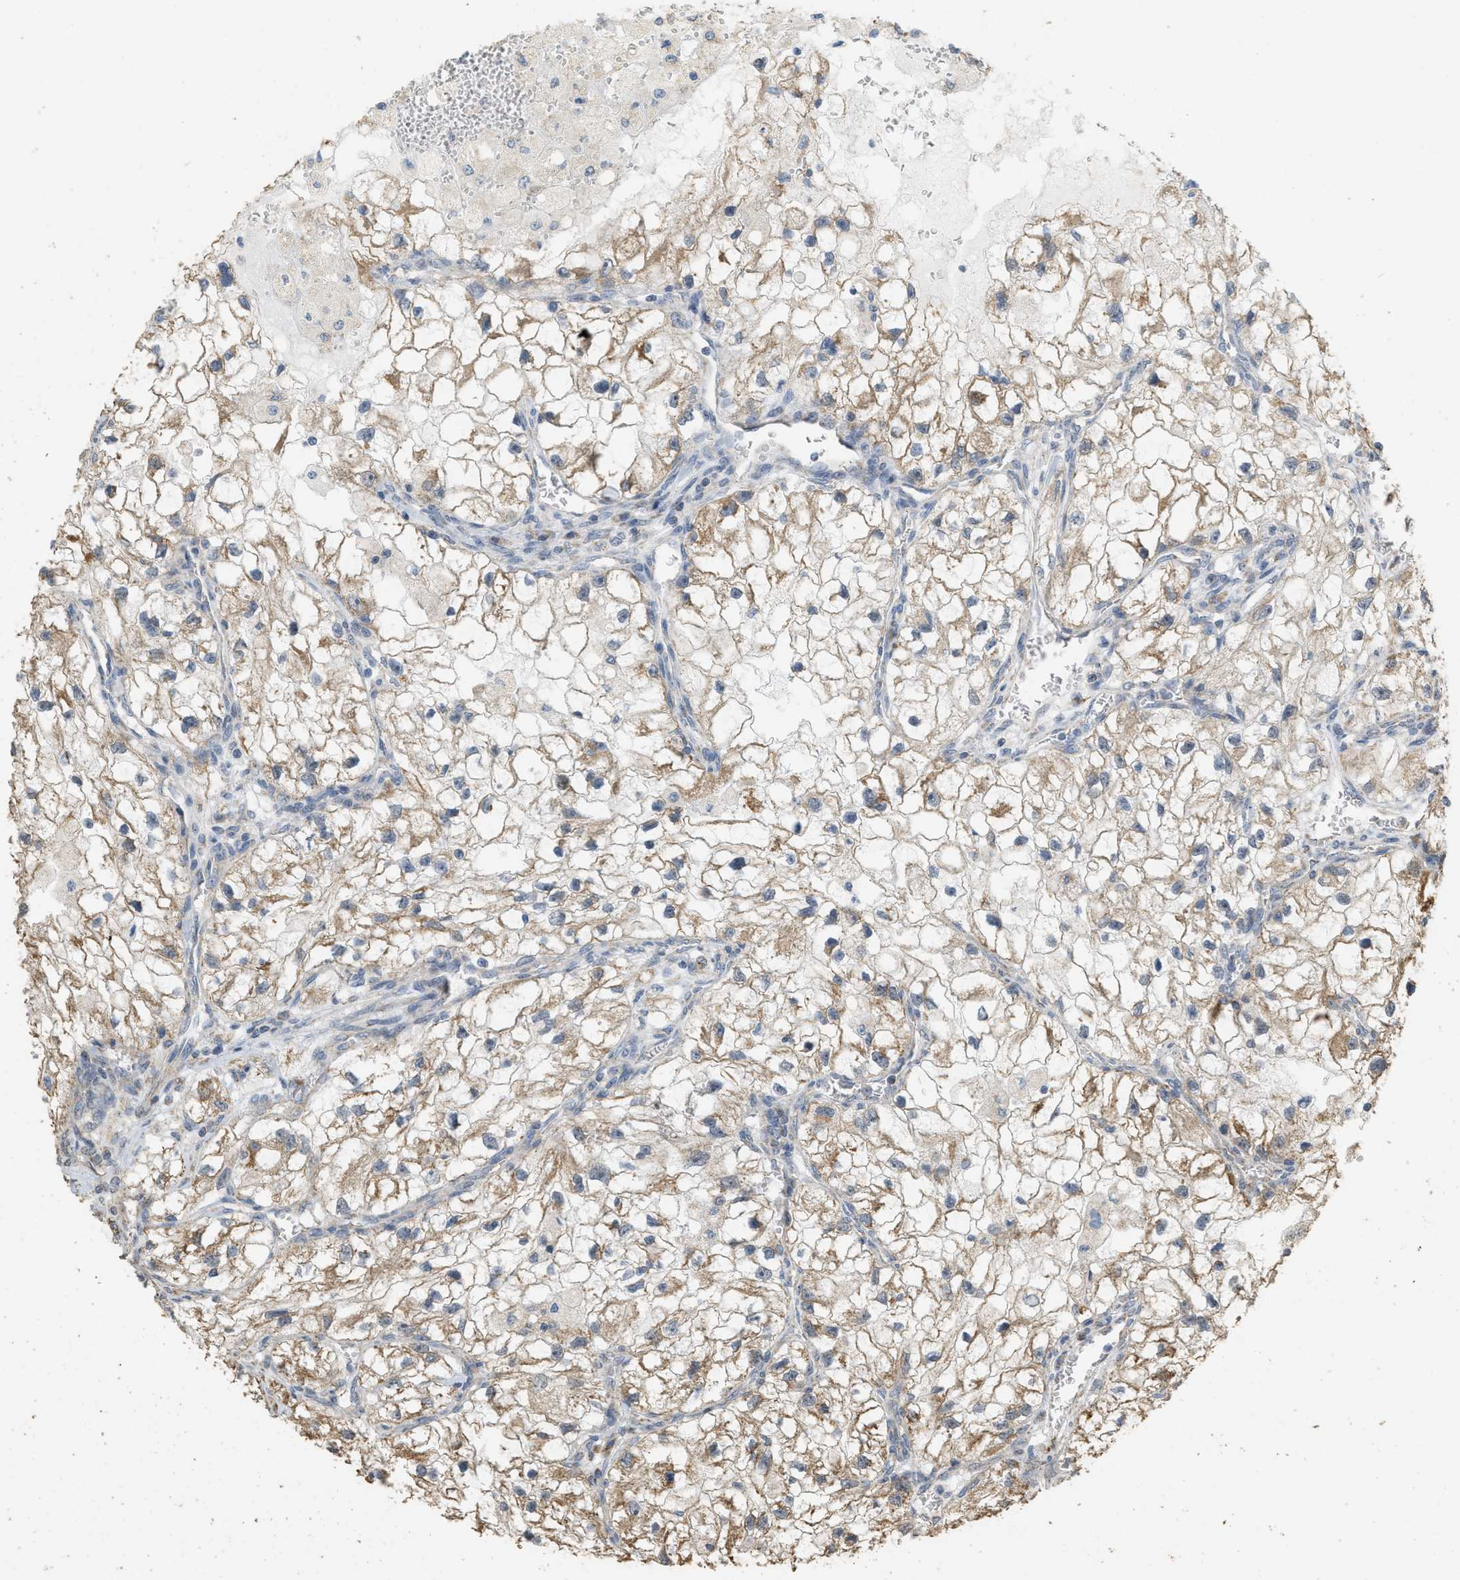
{"staining": {"intensity": "moderate", "quantity": ">75%", "location": "cytoplasmic/membranous"}, "tissue": "renal cancer", "cell_type": "Tumor cells", "image_type": "cancer", "snomed": [{"axis": "morphology", "description": "Adenocarcinoma, NOS"}, {"axis": "topography", "description": "Kidney"}], "caption": "DAB immunohistochemical staining of renal cancer reveals moderate cytoplasmic/membranous protein staining in about >75% of tumor cells.", "gene": "KCNA4", "patient": {"sex": "female", "age": 70}}